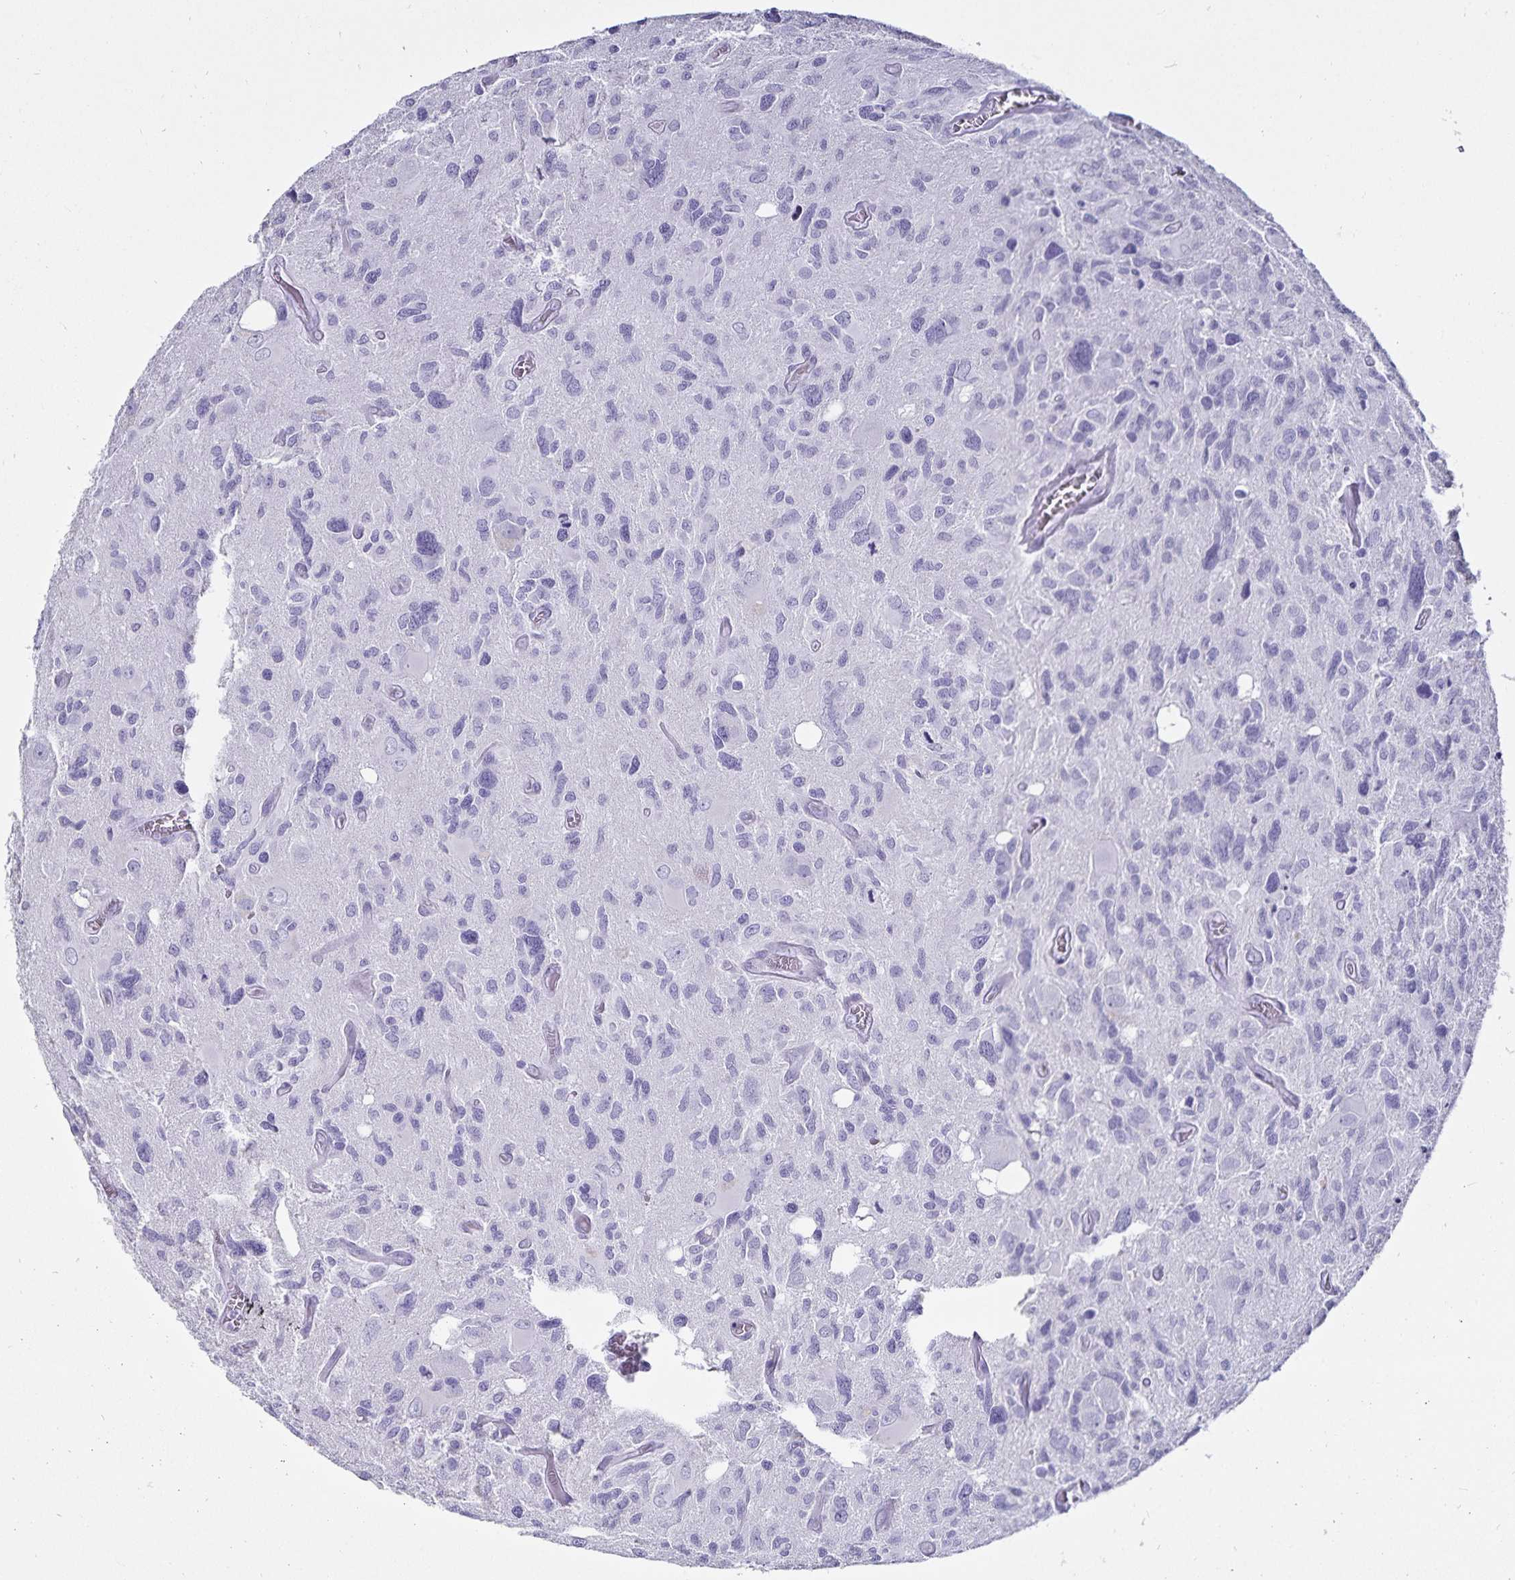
{"staining": {"intensity": "negative", "quantity": "none", "location": "none"}, "tissue": "glioma", "cell_type": "Tumor cells", "image_type": "cancer", "snomed": [{"axis": "morphology", "description": "Glioma, malignant, High grade"}, {"axis": "topography", "description": "Brain"}], "caption": "Tumor cells are negative for brown protein staining in malignant glioma (high-grade).", "gene": "DEFA6", "patient": {"sex": "male", "age": 49}}